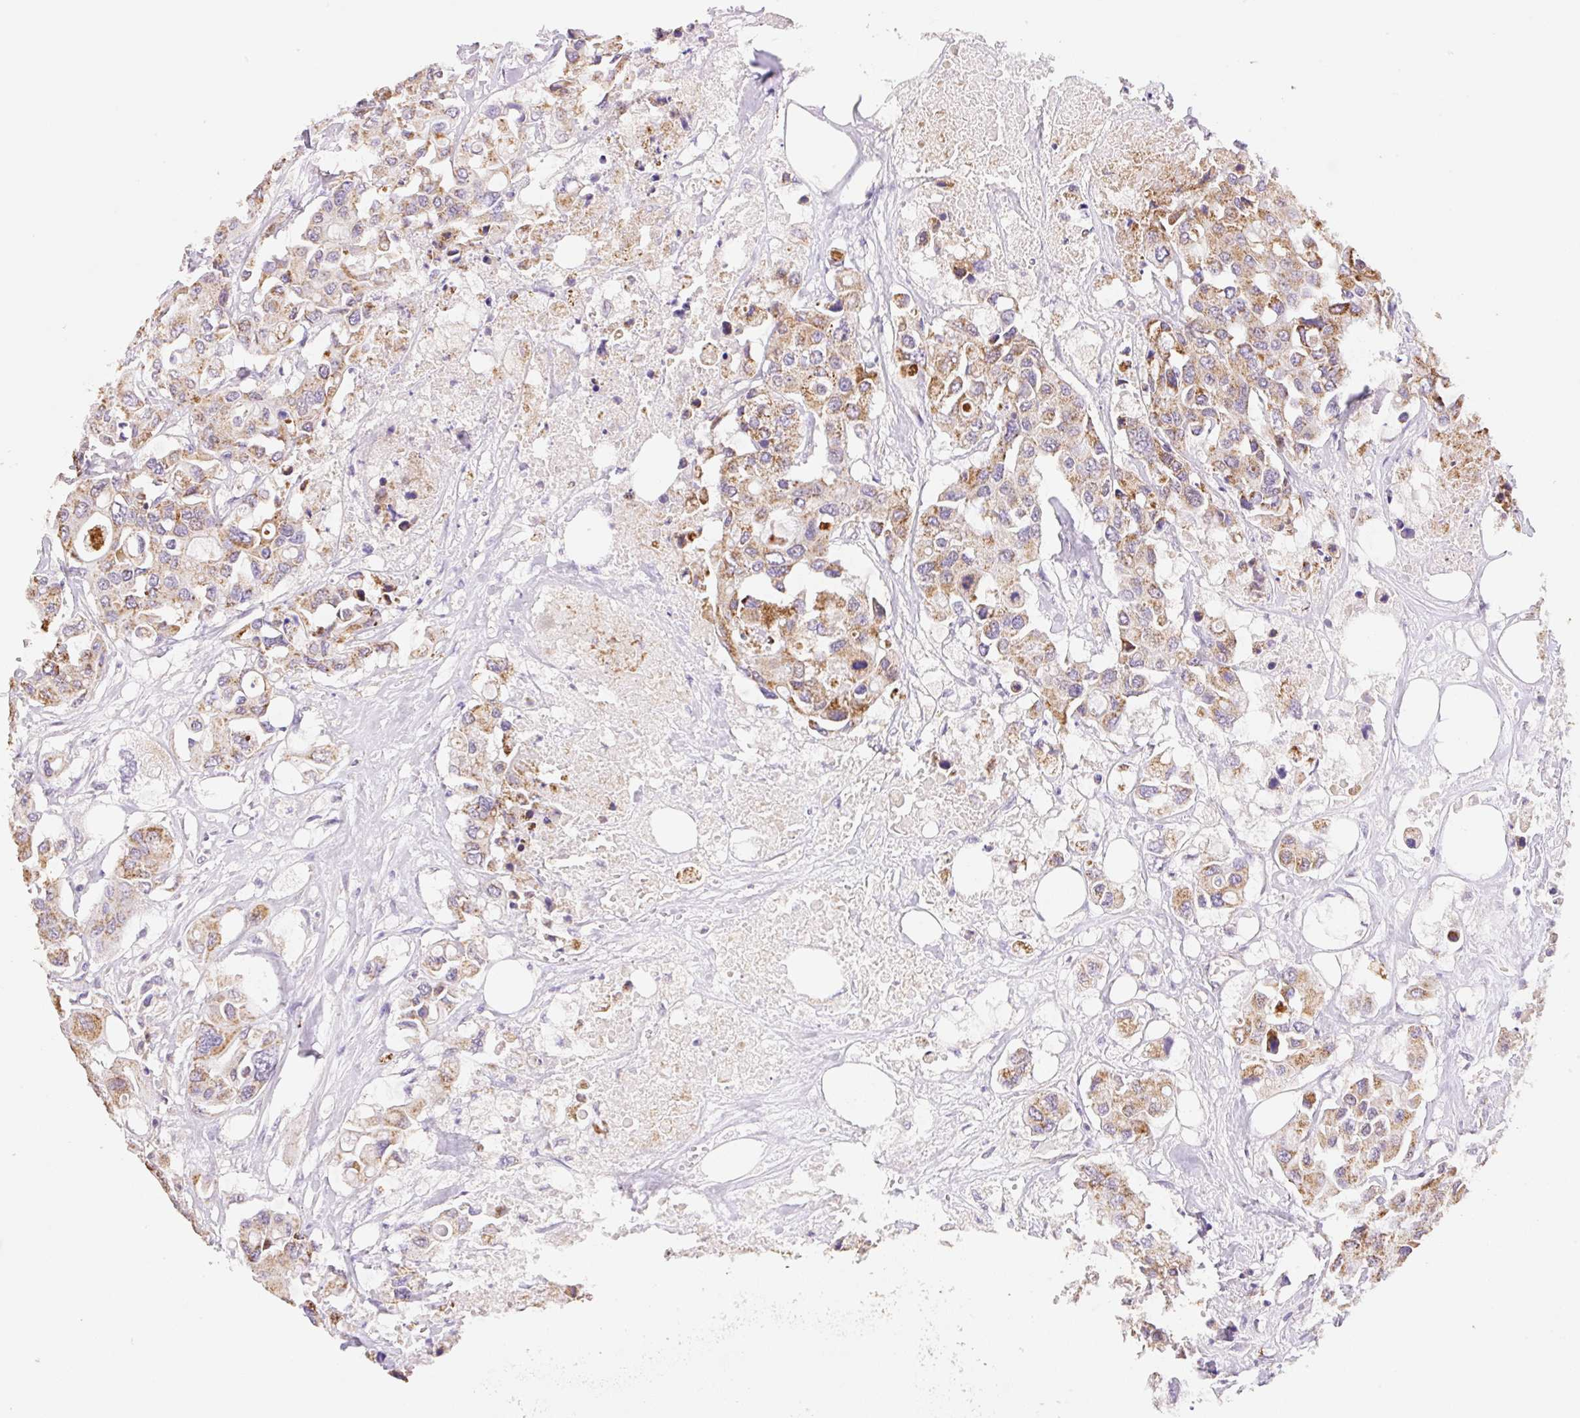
{"staining": {"intensity": "moderate", "quantity": ">75%", "location": "cytoplasmic/membranous"}, "tissue": "colorectal cancer", "cell_type": "Tumor cells", "image_type": "cancer", "snomed": [{"axis": "morphology", "description": "Adenocarcinoma, NOS"}, {"axis": "topography", "description": "Colon"}], "caption": "Human colorectal adenocarcinoma stained for a protein (brown) displays moderate cytoplasmic/membranous positive positivity in about >75% of tumor cells.", "gene": "COPZ2", "patient": {"sex": "male", "age": 77}}